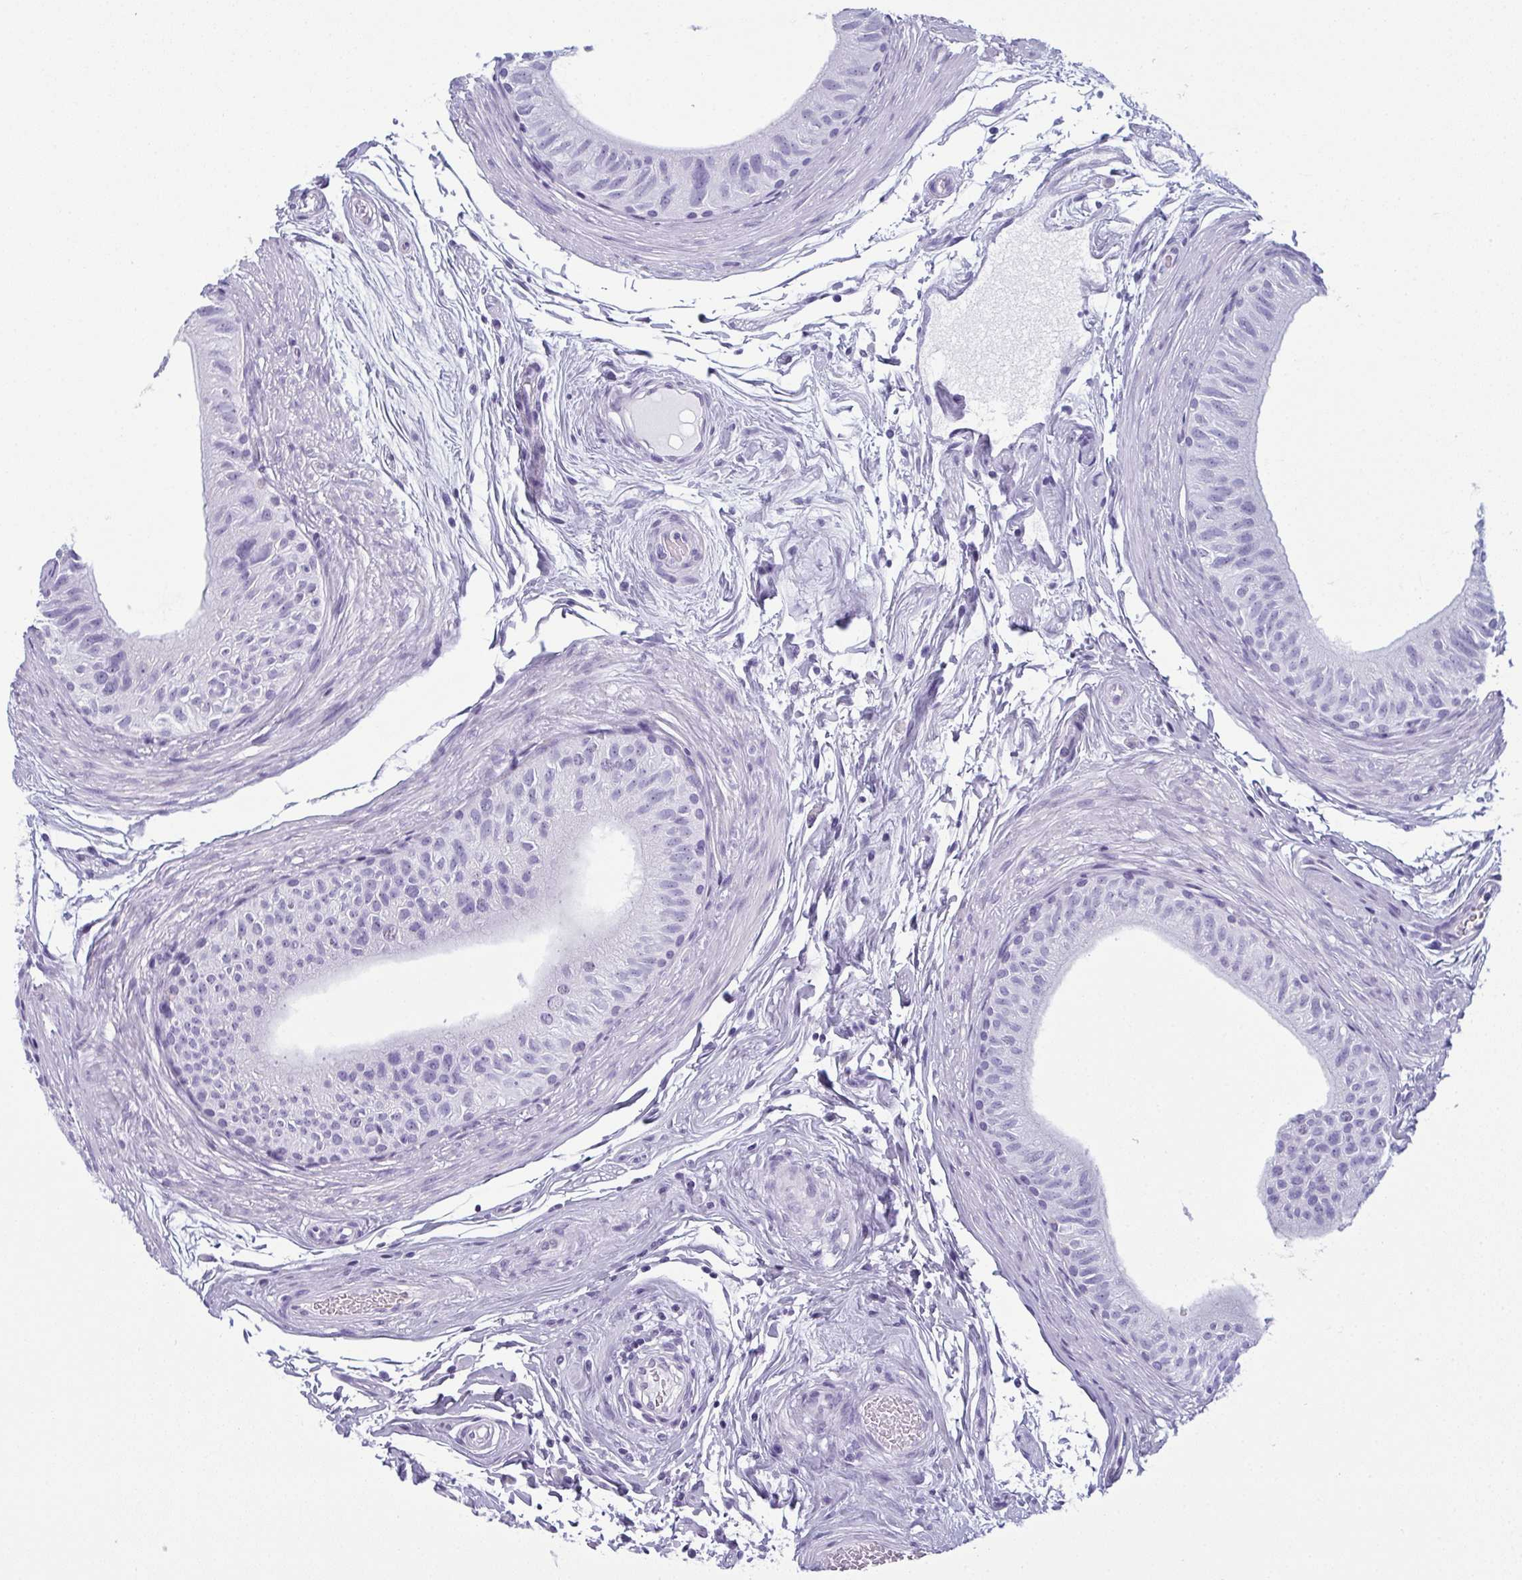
{"staining": {"intensity": "weak", "quantity": "<25%", "location": "nuclear"}, "tissue": "epididymis", "cell_type": "Glandular cells", "image_type": "normal", "snomed": [{"axis": "morphology", "description": "Normal tissue, NOS"}, {"axis": "topography", "description": "Epididymis"}], "caption": "IHC of unremarkable epididymis exhibits no positivity in glandular cells.", "gene": "CDA", "patient": {"sex": "male", "age": 36}}